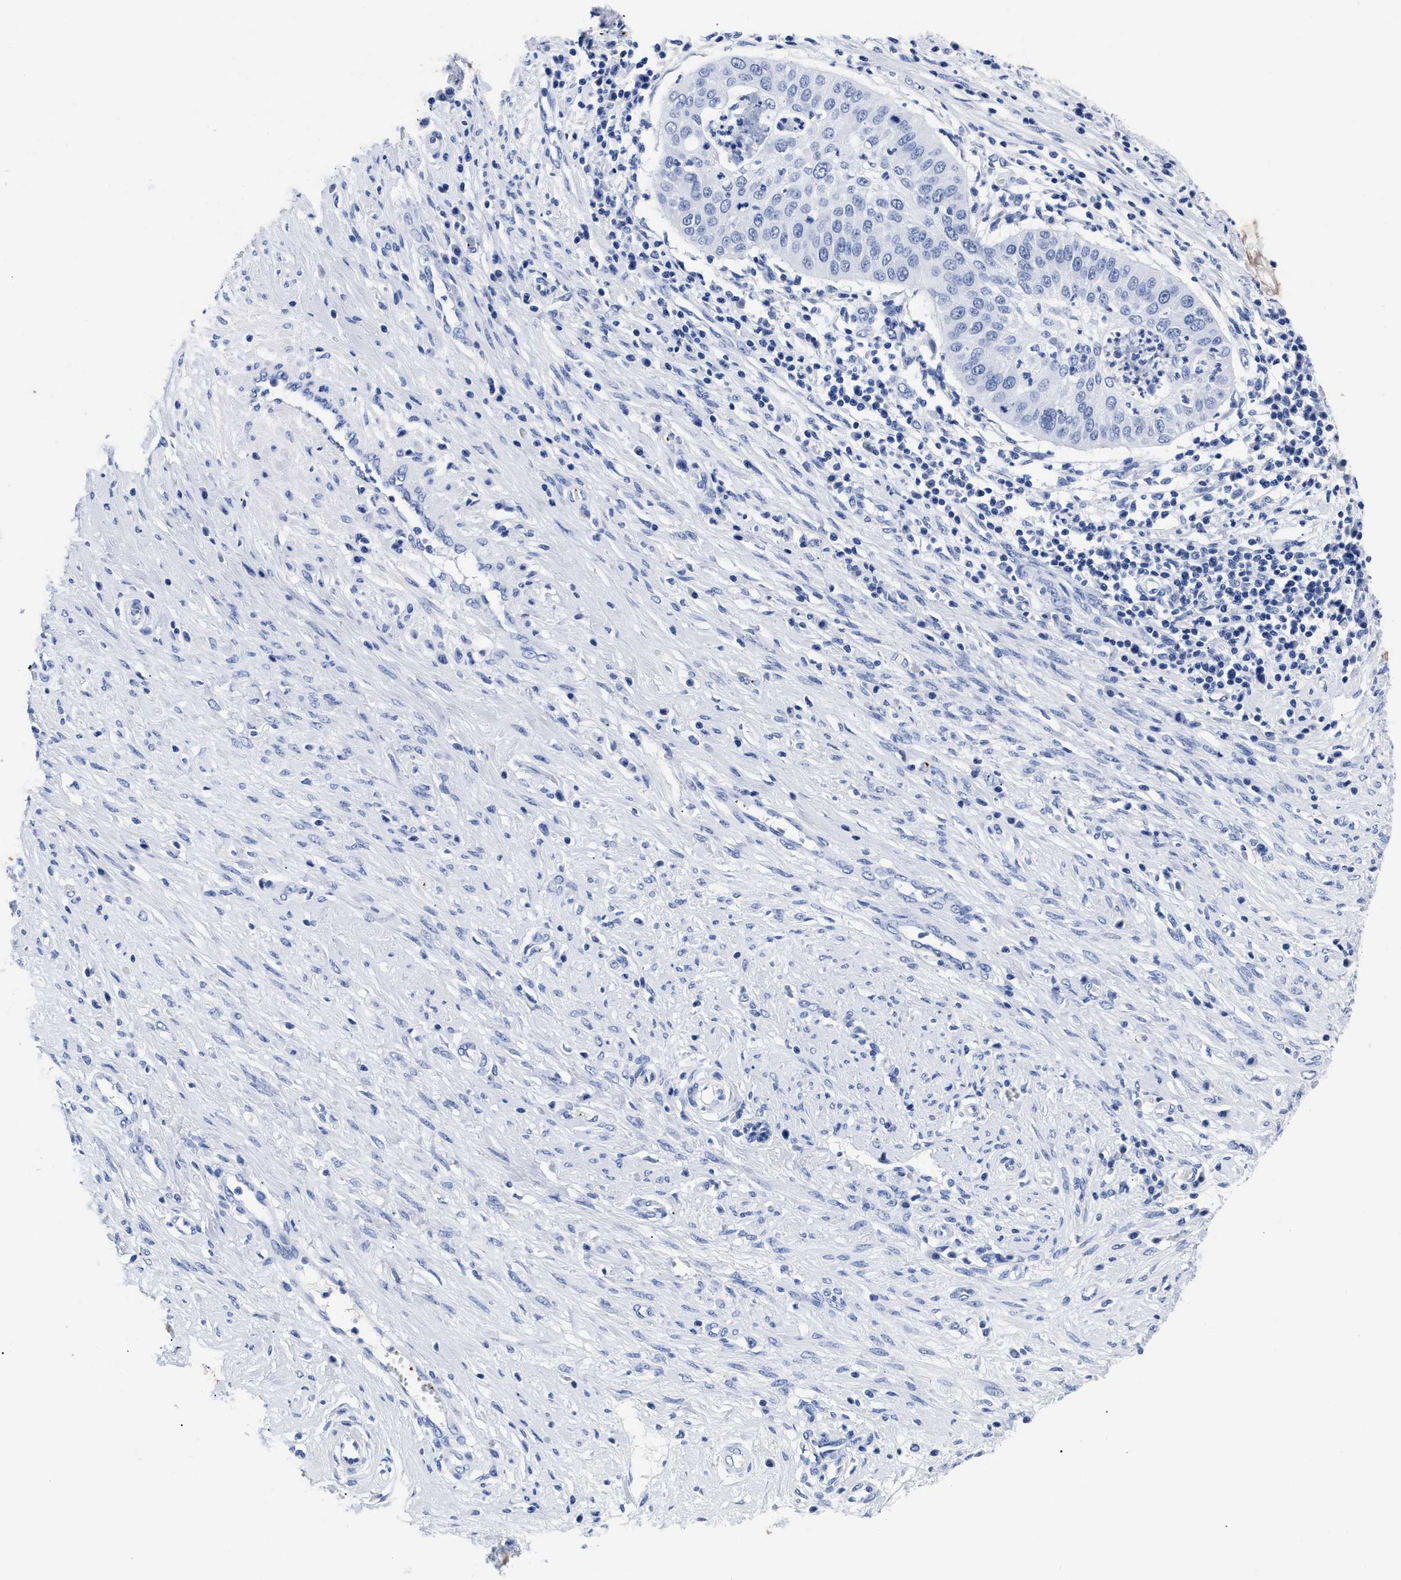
{"staining": {"intensity": "negative", "quantity": "none", "location": "none"}, "tissue": "cervical cancer", "cell_type": "Tumor cells", "image_type": "cancer", "snomed": [{"axis": "morphology", "description": "Normal tissue, NOS"}, {"axis": "morphology", "description": "Squamous cell carcinoma, NOS"}, {"axis": "topography", "description": "Cervix"}], "caption": "Tumor cells are negative for protein expression in human cervical squamous cell carcinoma. Nuclei are stained in blue.", "gene": "TREML1", "patient": {"sex": "female", "age": 39}}